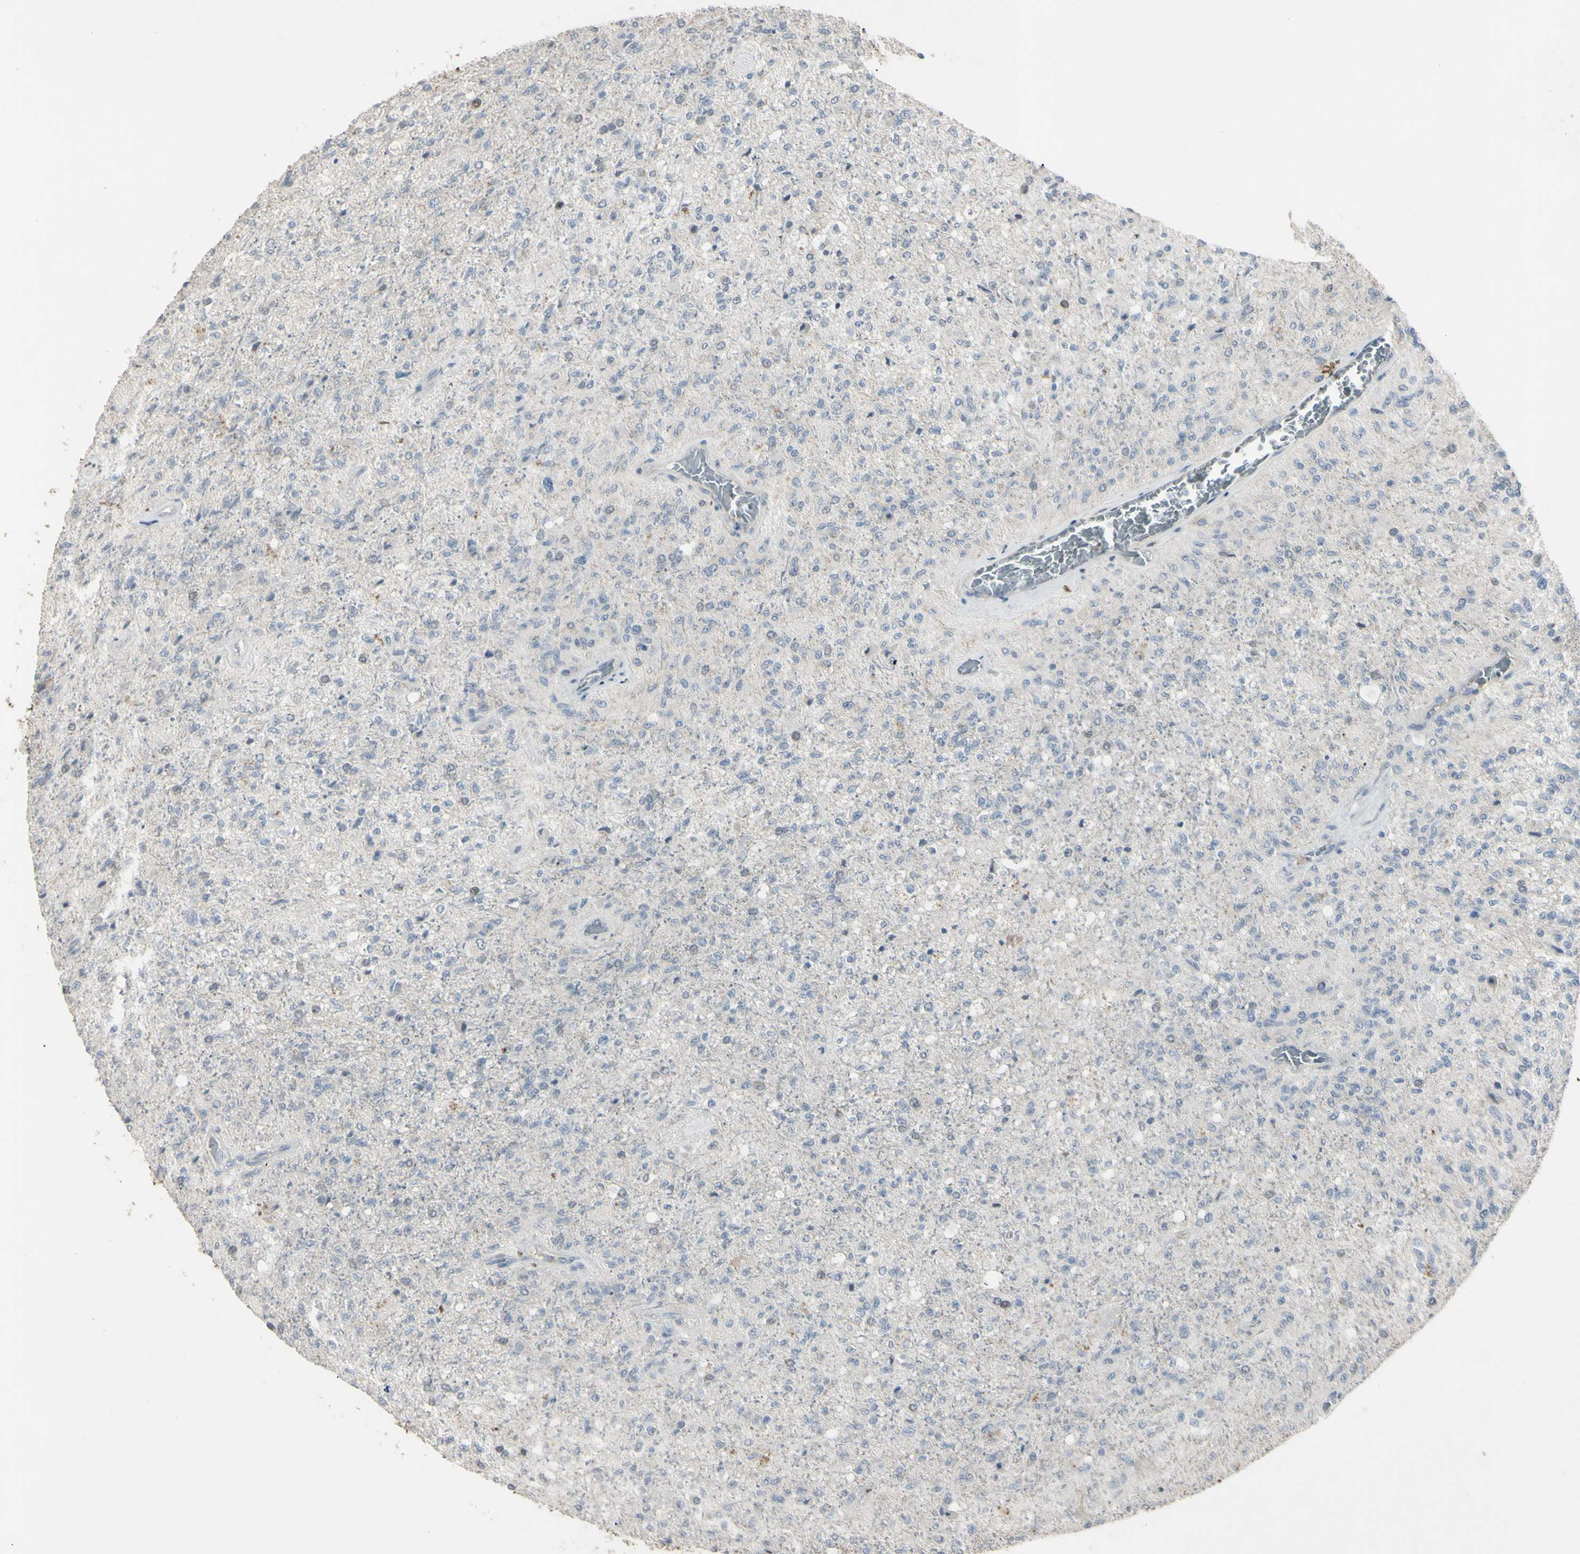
{"staining": {"intensity": "negative", "quantity": "none", "location": "none"}, "tissue": "glioma", "cell_type": "Tumor cells", "image_type": "cancer", "snomed": [{"axis": "morphology", "description": "Normal tissue, NOS"}, {"axis": "morphology", "description": "Glioma, malignant, High grade"}, {"axis": "topography", "description": "Cerebral cortex"}], "caption": "Immunohistochemical staining of glioma exhibits no significant staining in tumor cells.", "gene": "PIAS4", "patient": {"sex": "male", "age": 77}}